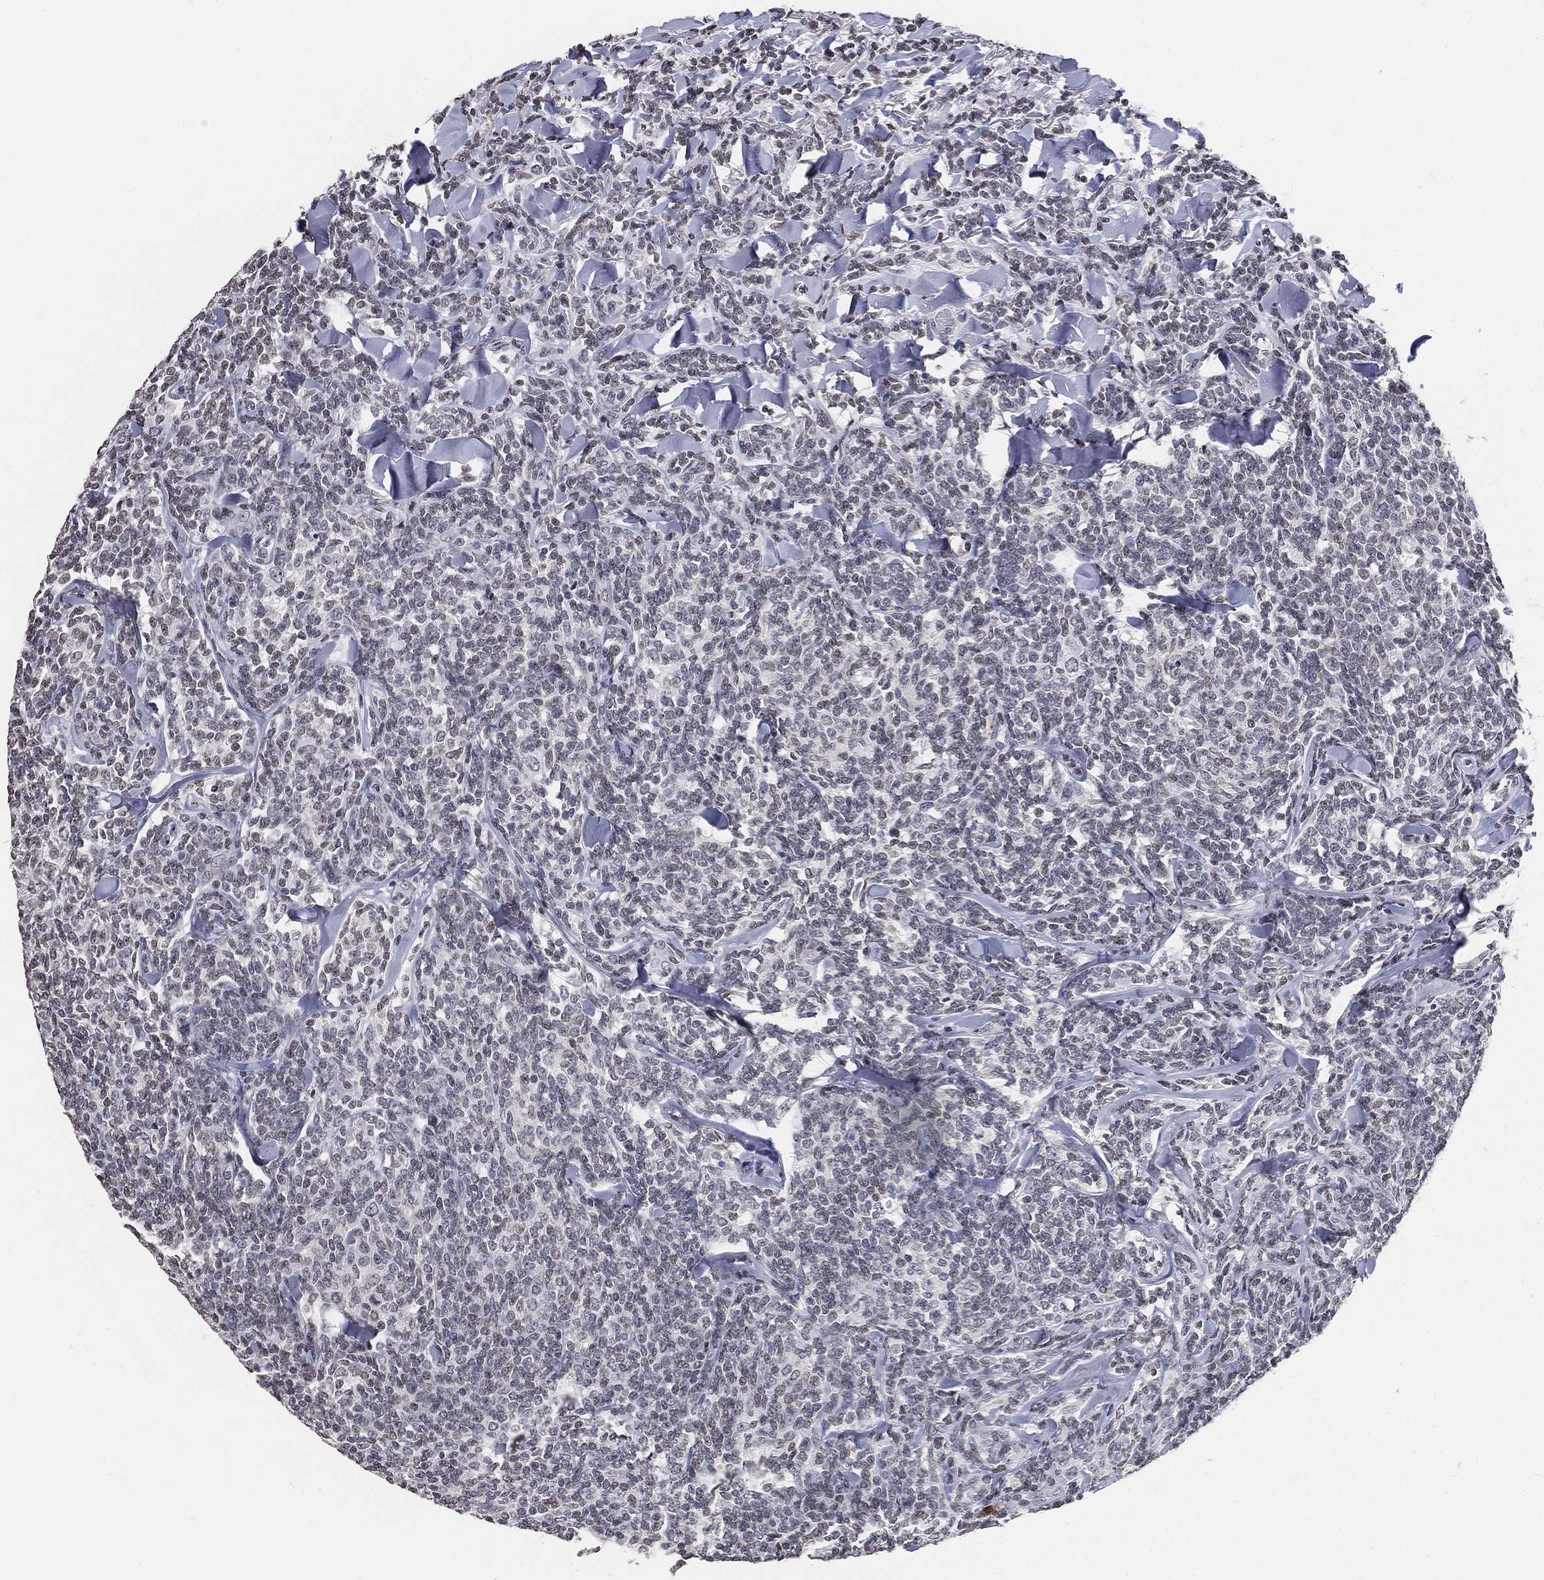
{"staining": {"intensity": "negative", "quantity": "none", "location": "none"}, "tissue": "lymphoma", "cell_type": "Tumor cells", "image_type": "cancer", "snomed": [{"axis": "morphology", "description": "Malignant lymphoma, non-Hodgkin's type, Low grade"}, {"axis": "topography", "description": "Lymph node"}], "caption": "An image of human lymphoma is negative for staining in tumor cells.", "gene": "ARG1", "patient": {"sex": "female", "age": 56}}